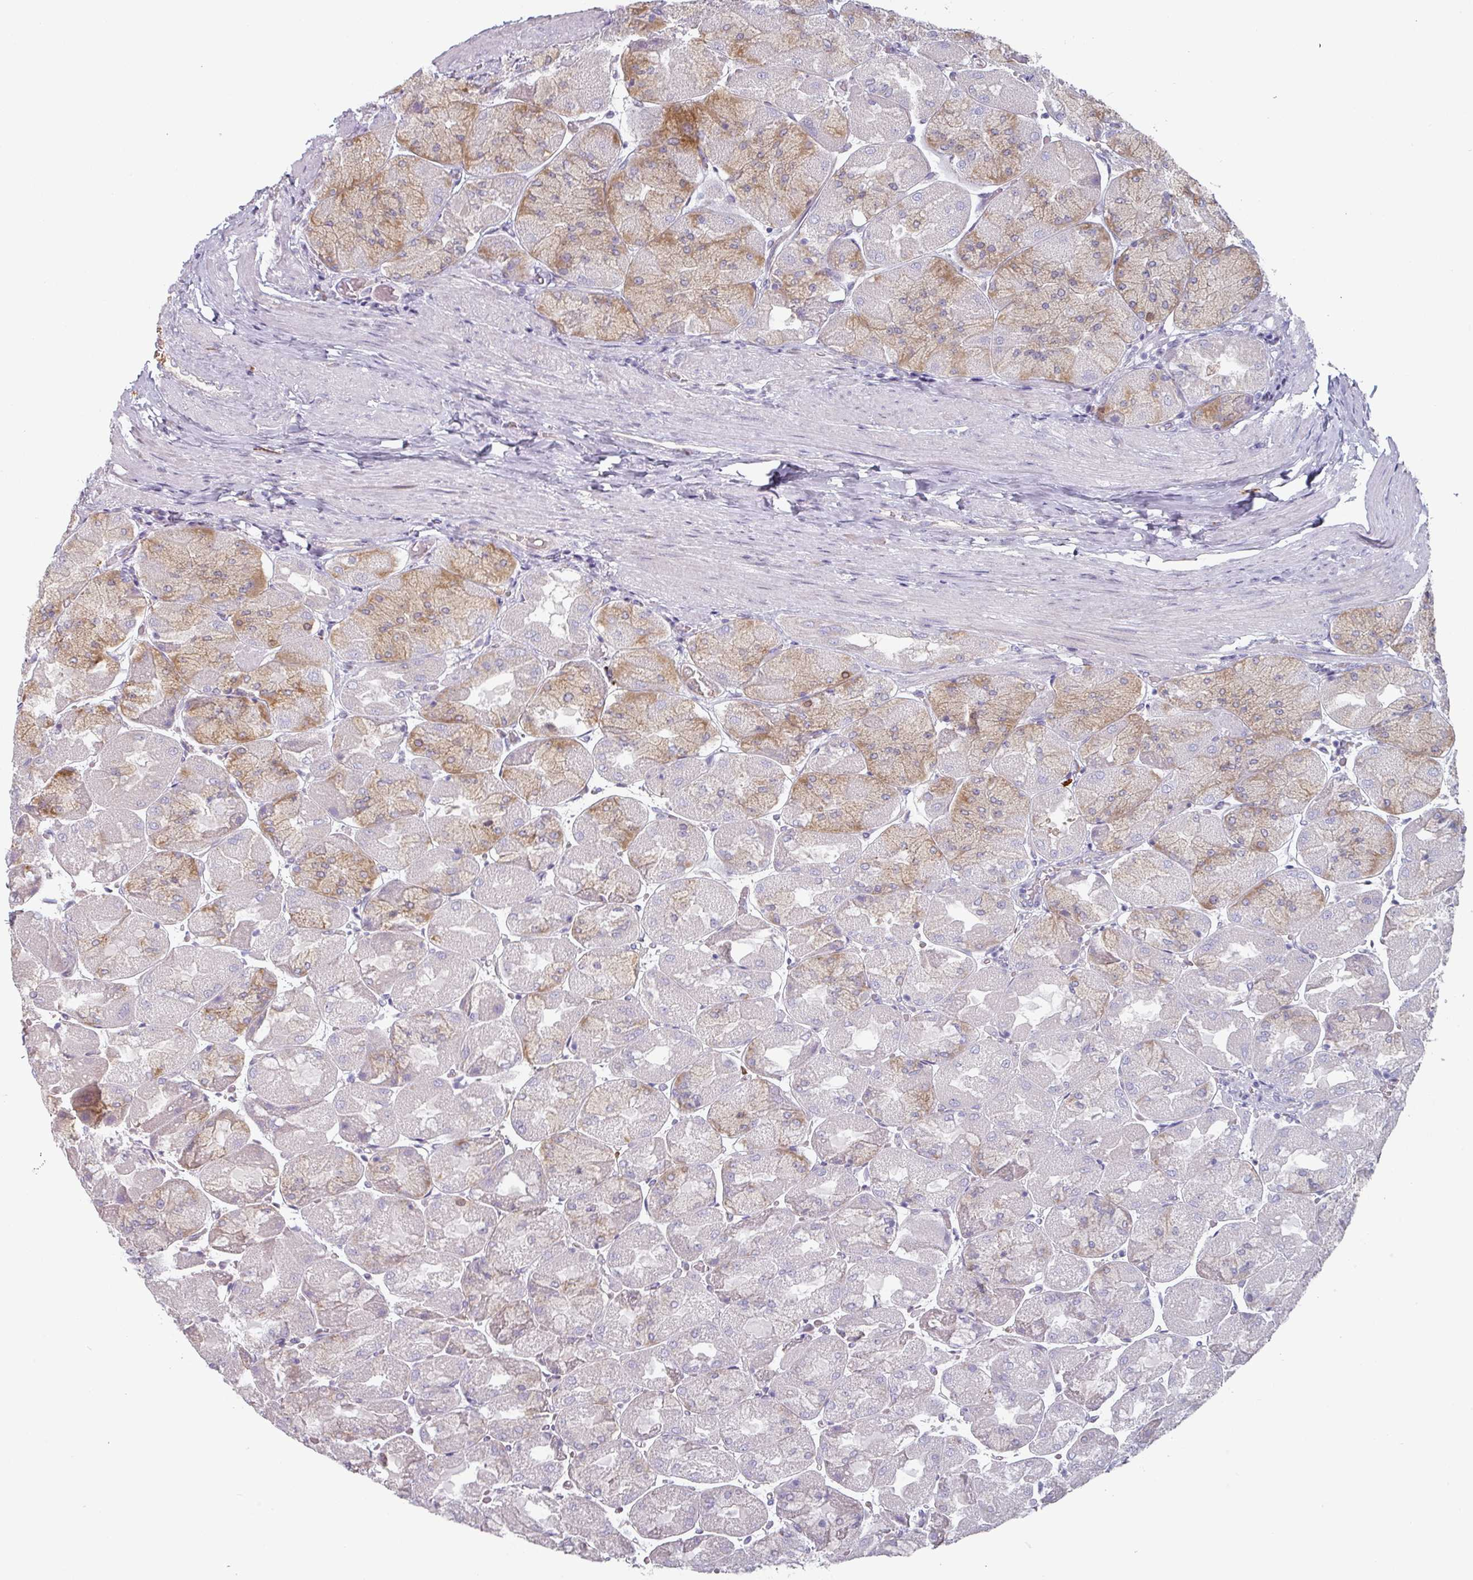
{"staining": {"intensity": "moderate", "quantity": "<25%", "location": "cytoplasmic/membranous"}, "tissue": "stomach", "cell_type": "Glandular cells", "image_type": "normal", "snomed": [{"axis": "morphology", "description": "Normal tissue, NOS"}, {"axis": "topography", "description": "Stomach"}], "caption": "A brown stain labels moderate cytoplasmic/membranous positivity of a protein in glandular cells of normal stomach.", "gene": "CEP78", "patient": {"sex": "female", "age": 61}}